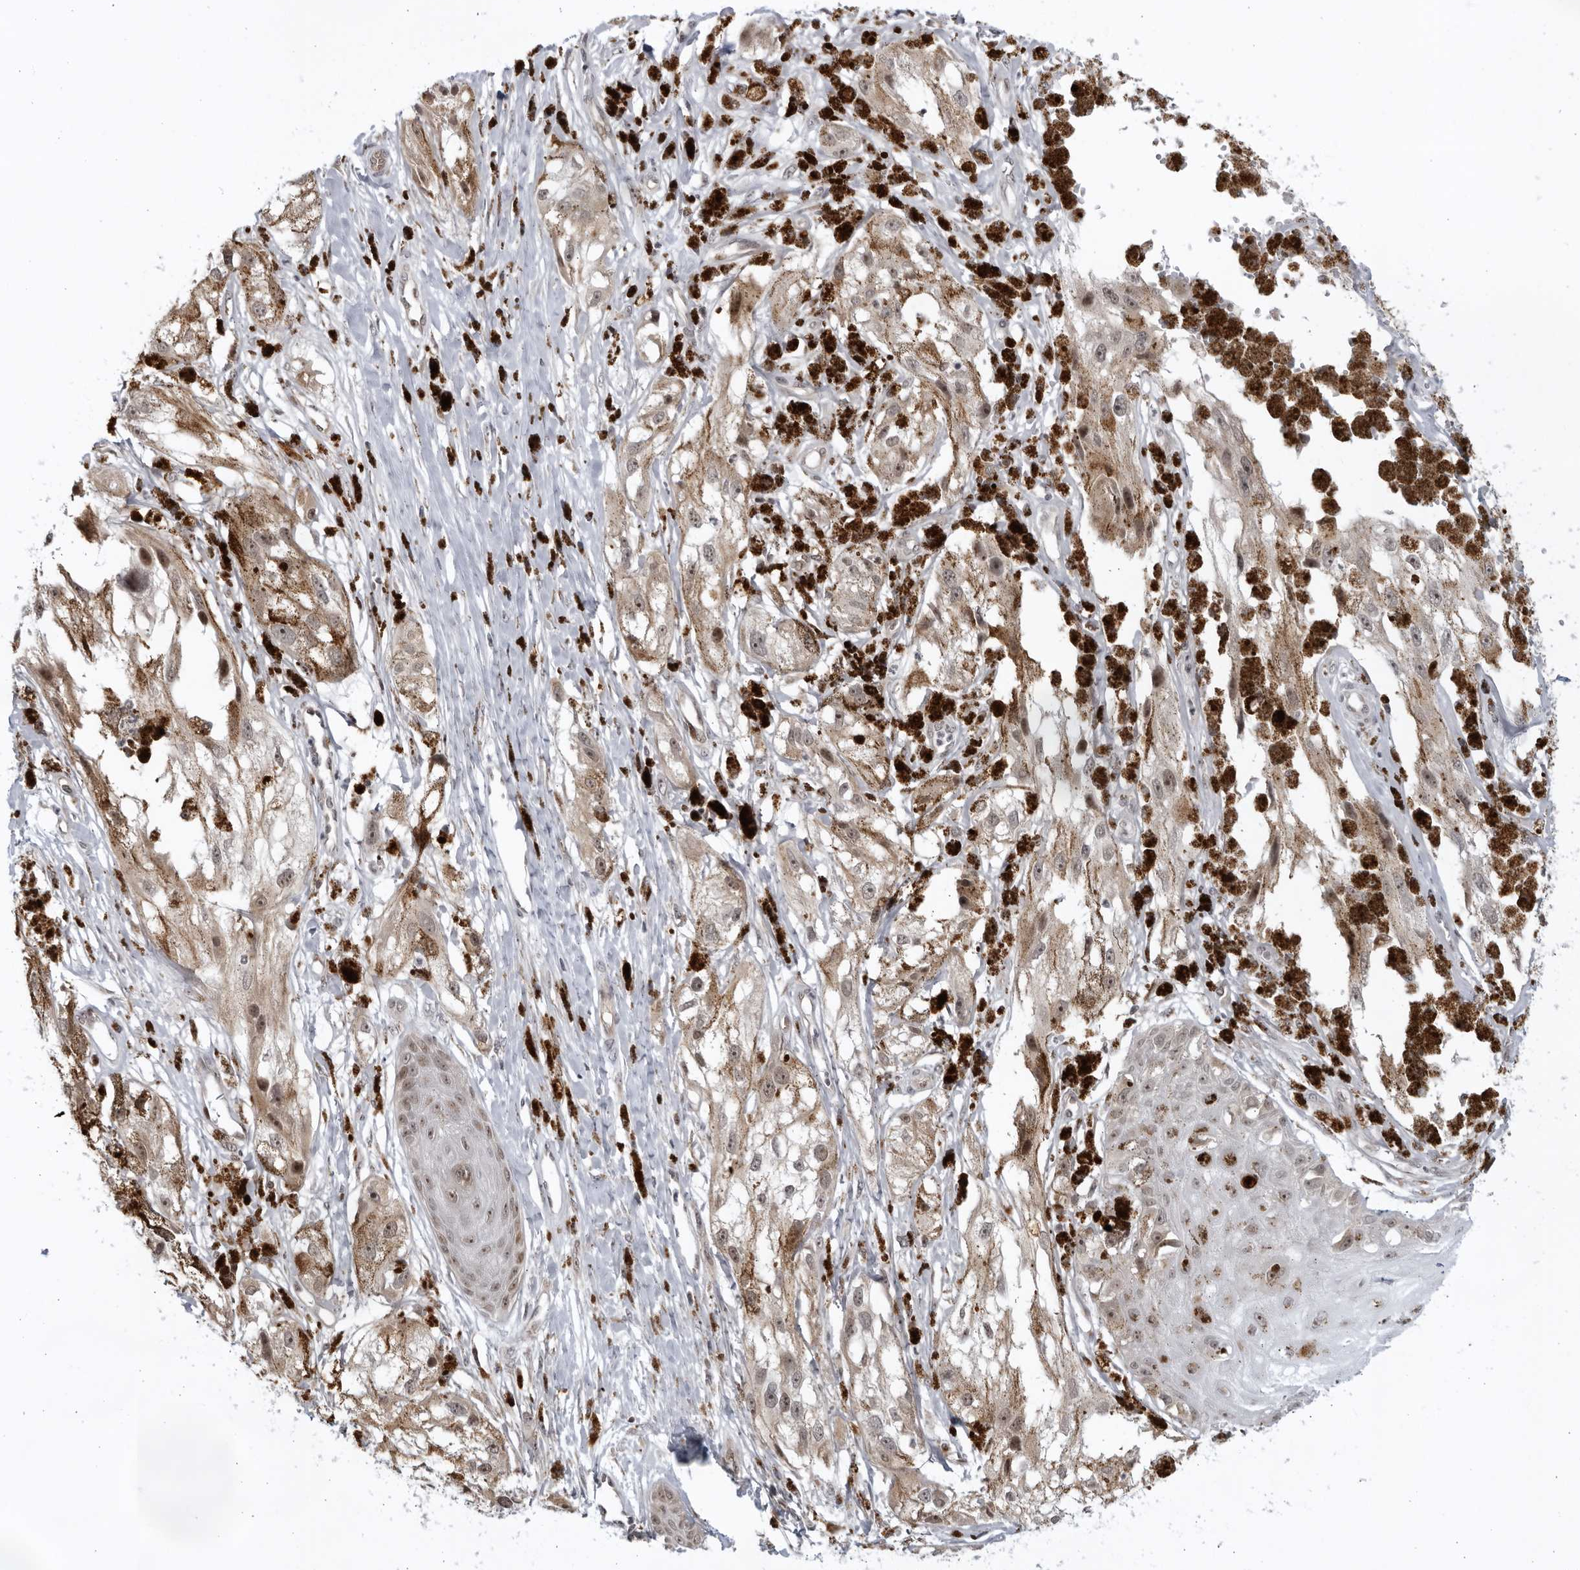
{"staining": {"intensity": "moderate", "quantity": ">75%", "location": "cytoplasmic/membranous,nuclear"}, "tissue": "melanoma", "cell_type": "Tumor cells", "image_type": "cancer", "snomed": [{"axis": "morphology", "description": "Malignant melanoma, NOS"}, {"axis": "topography", "description": "Skin"}], "caption": "IHC (DAB) staining of melanoma demonstrates moderate cytoplasmic/membranous and nuclear protein staining in about >75% of tumor cells.", "gene": "ITGB3BP", "patient": {"sex": "male", "age": 88}}